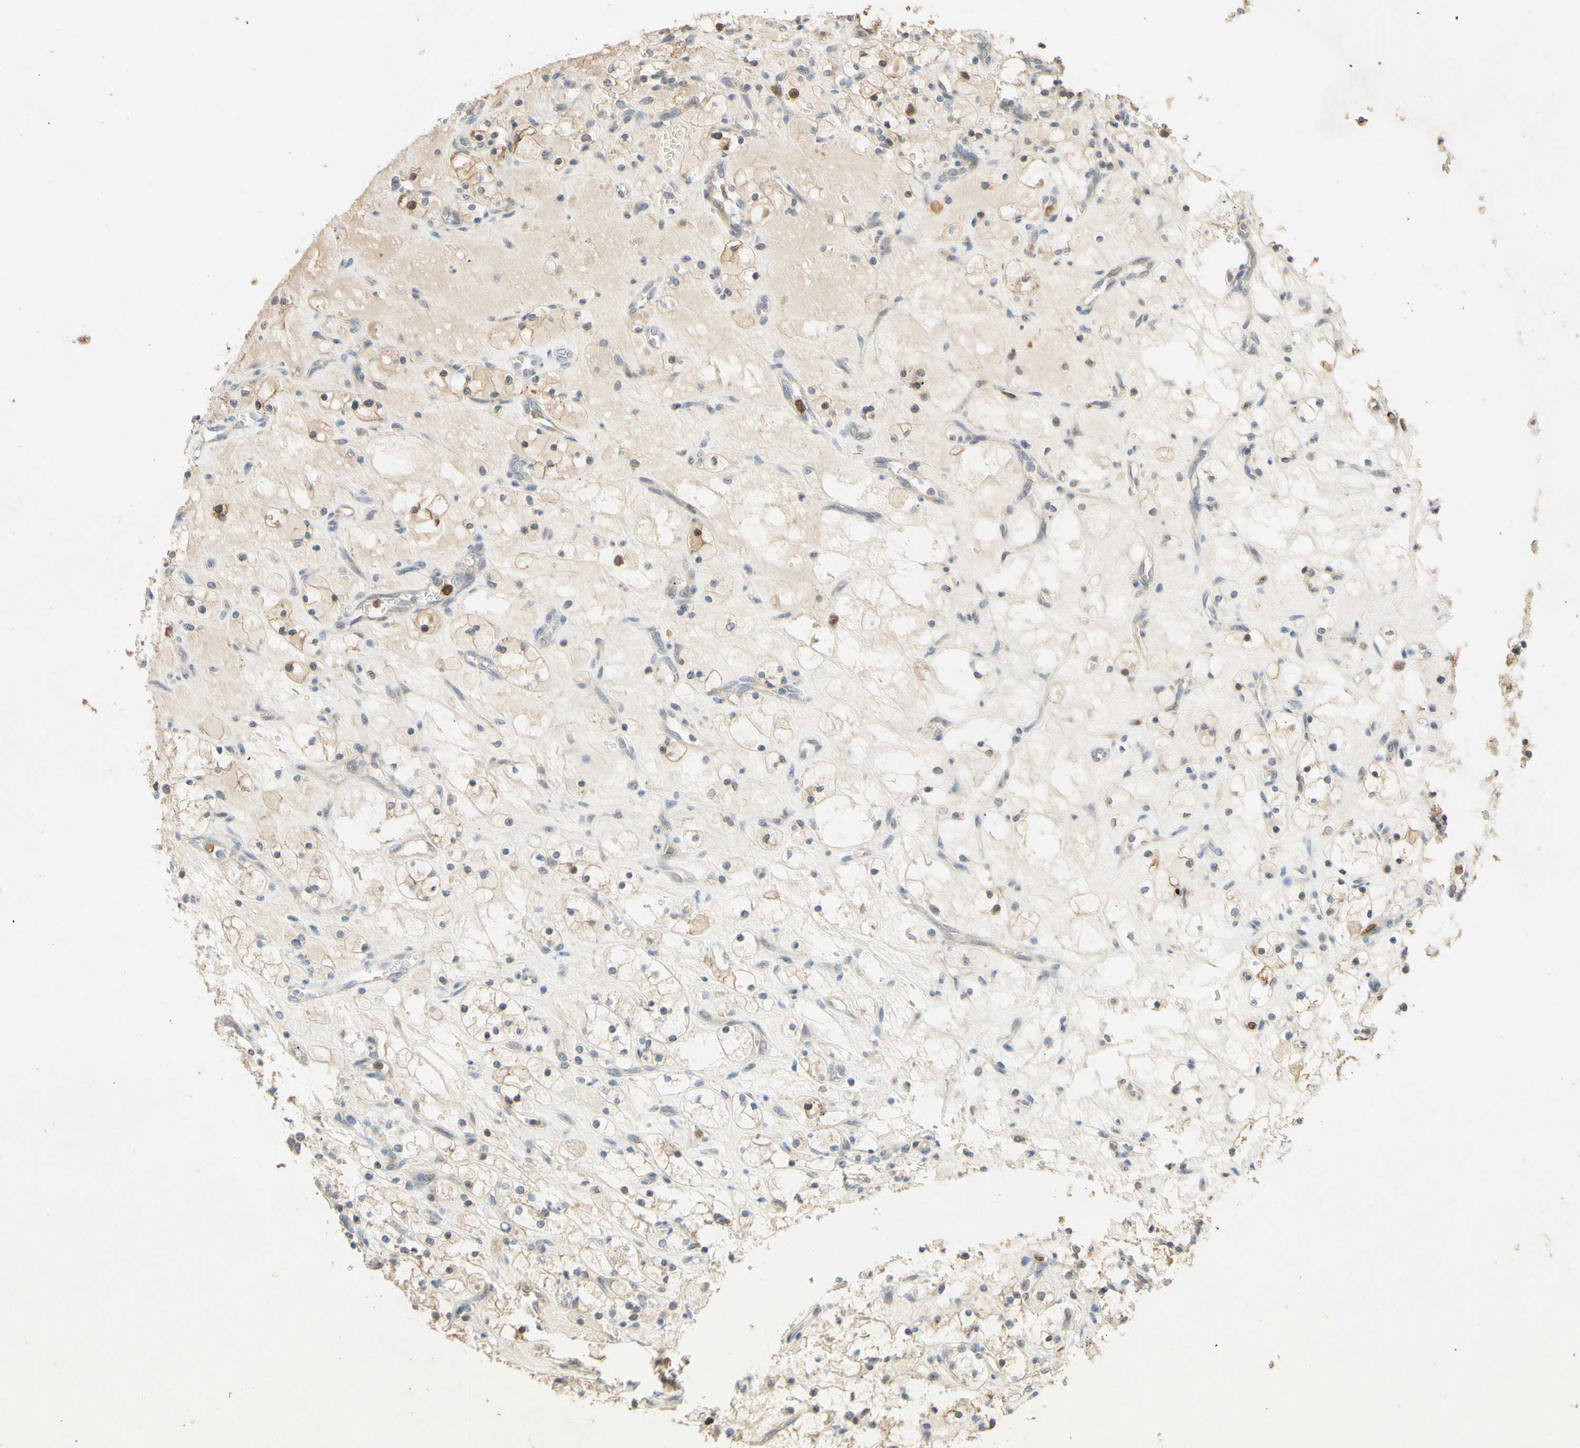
{"staining": {"intensity": "weak", "quantity": "25%-75%", "location": "cytoplasmic/membranous"}, "tissue": "renal cancer", "cell_type": "Tumor cells", "image_type": "cancer", "snomed": [{"axis": "morphology", "description": "Adenocarcinoma, NOS"}, {"axis": "topography", "description": "Kidney"}], "caption": "Tumor cells display low levels of weak cytoplasmic/membranous expression in about 25%-75% of cells in renal cancer (adenocarcinoma). (Brightfield microscopy of DAB IHC at high magnification).", "gene": "GATA1", "patient": {"sex": "female", "age": 69}}